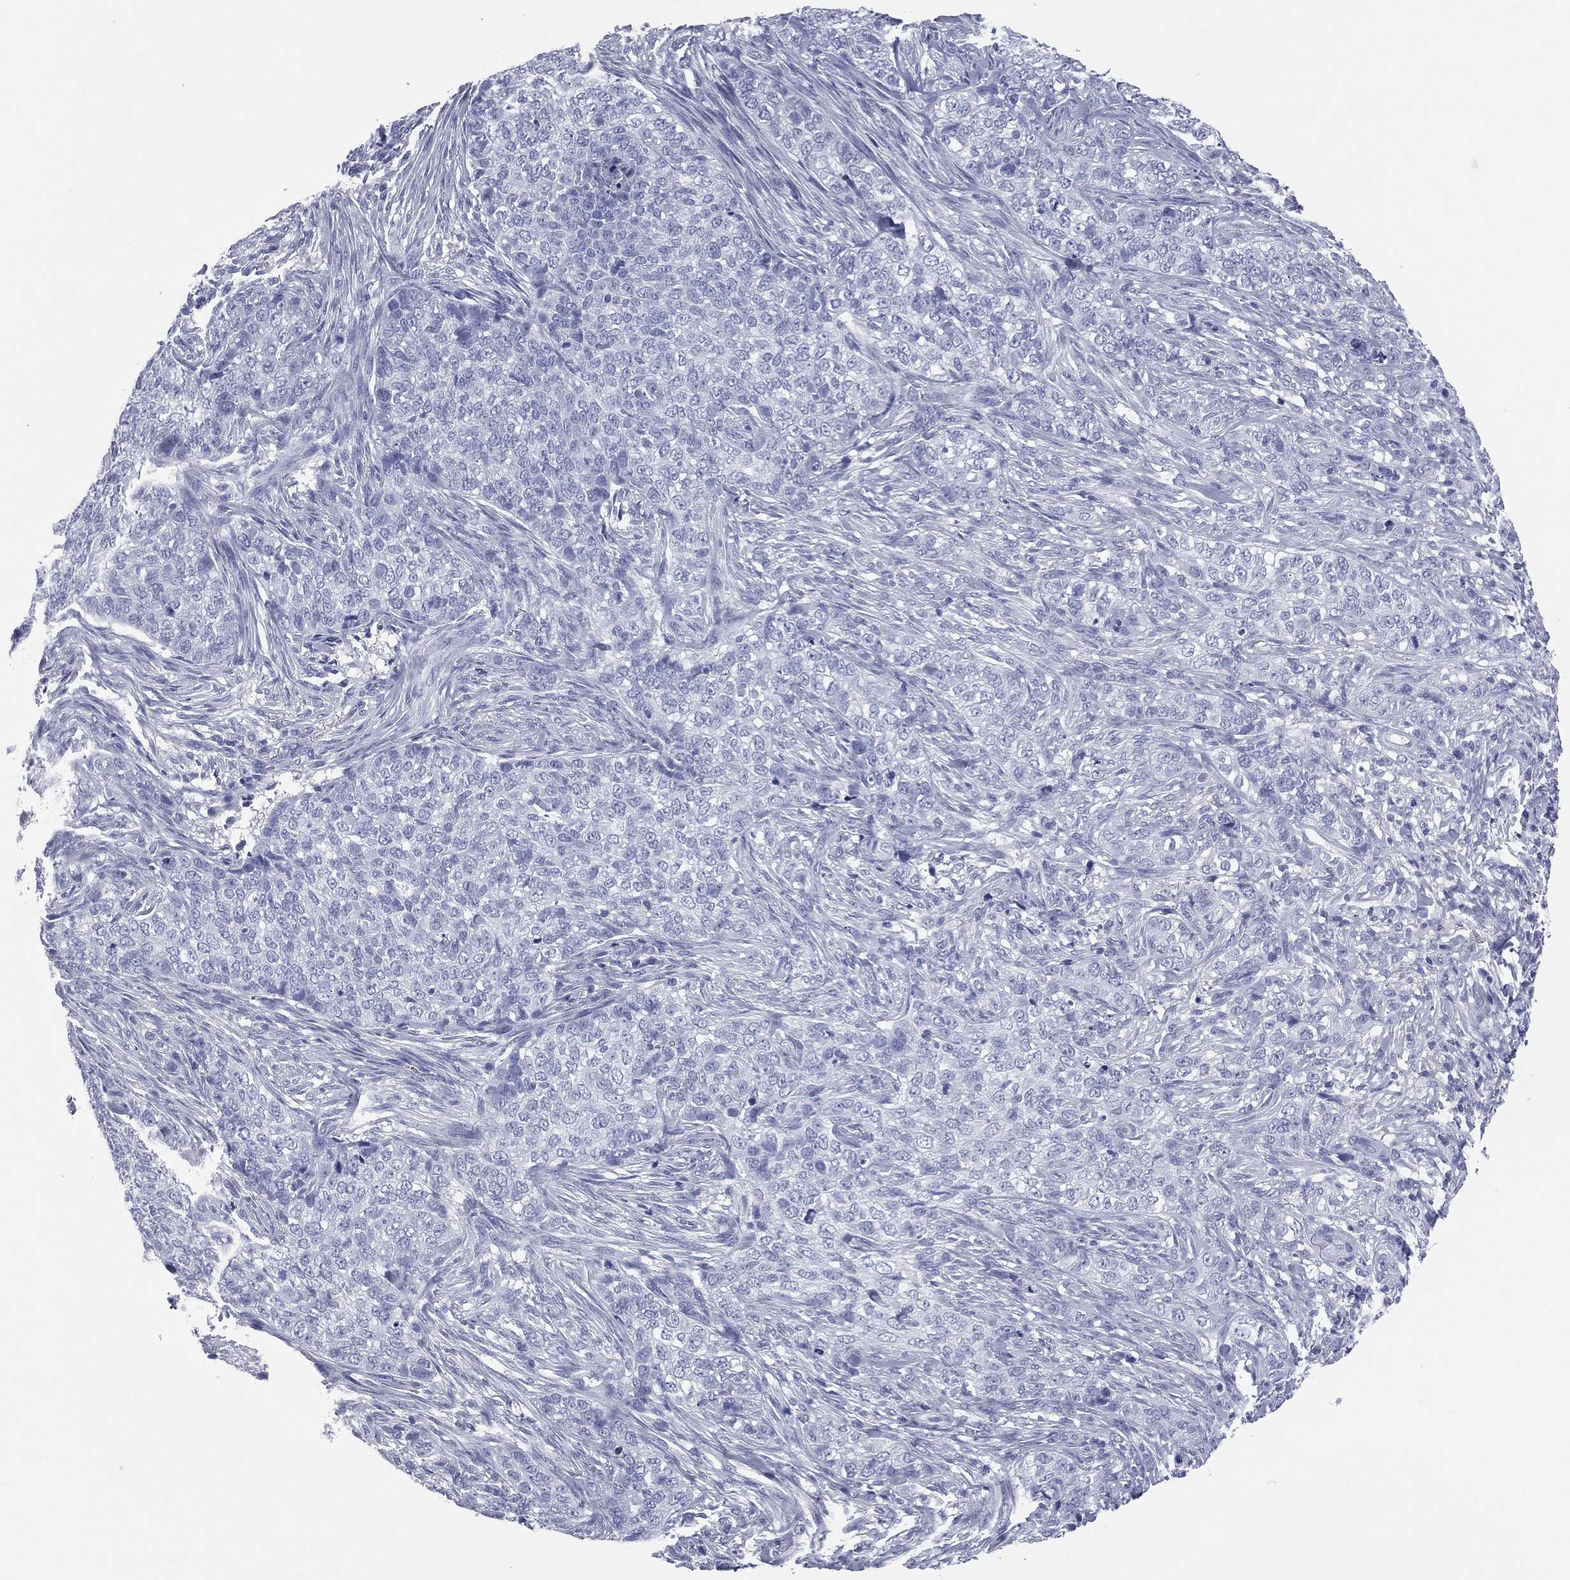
{"staining": {"intensity": "negative", "quantity": "none", "location": "none"}, "tissue": "skin cancer", "cell_type": "Tumor cells", "image_type": "cancer", "snomed": [{"axis": "morphology", "description": "Basal cell carcinoma"}, {"axis": "topography", "description": "Skin"}], "caption": "The image shows no staining of tumor cells in skin basal cell carcinoma. Brightfield microscopy of immunohistochemistry stained with DAB (brown) and hematoxylin (blue), captured at high magnification.", "gene": "MLN", "patient": {"sex": "female", "age": 69}}